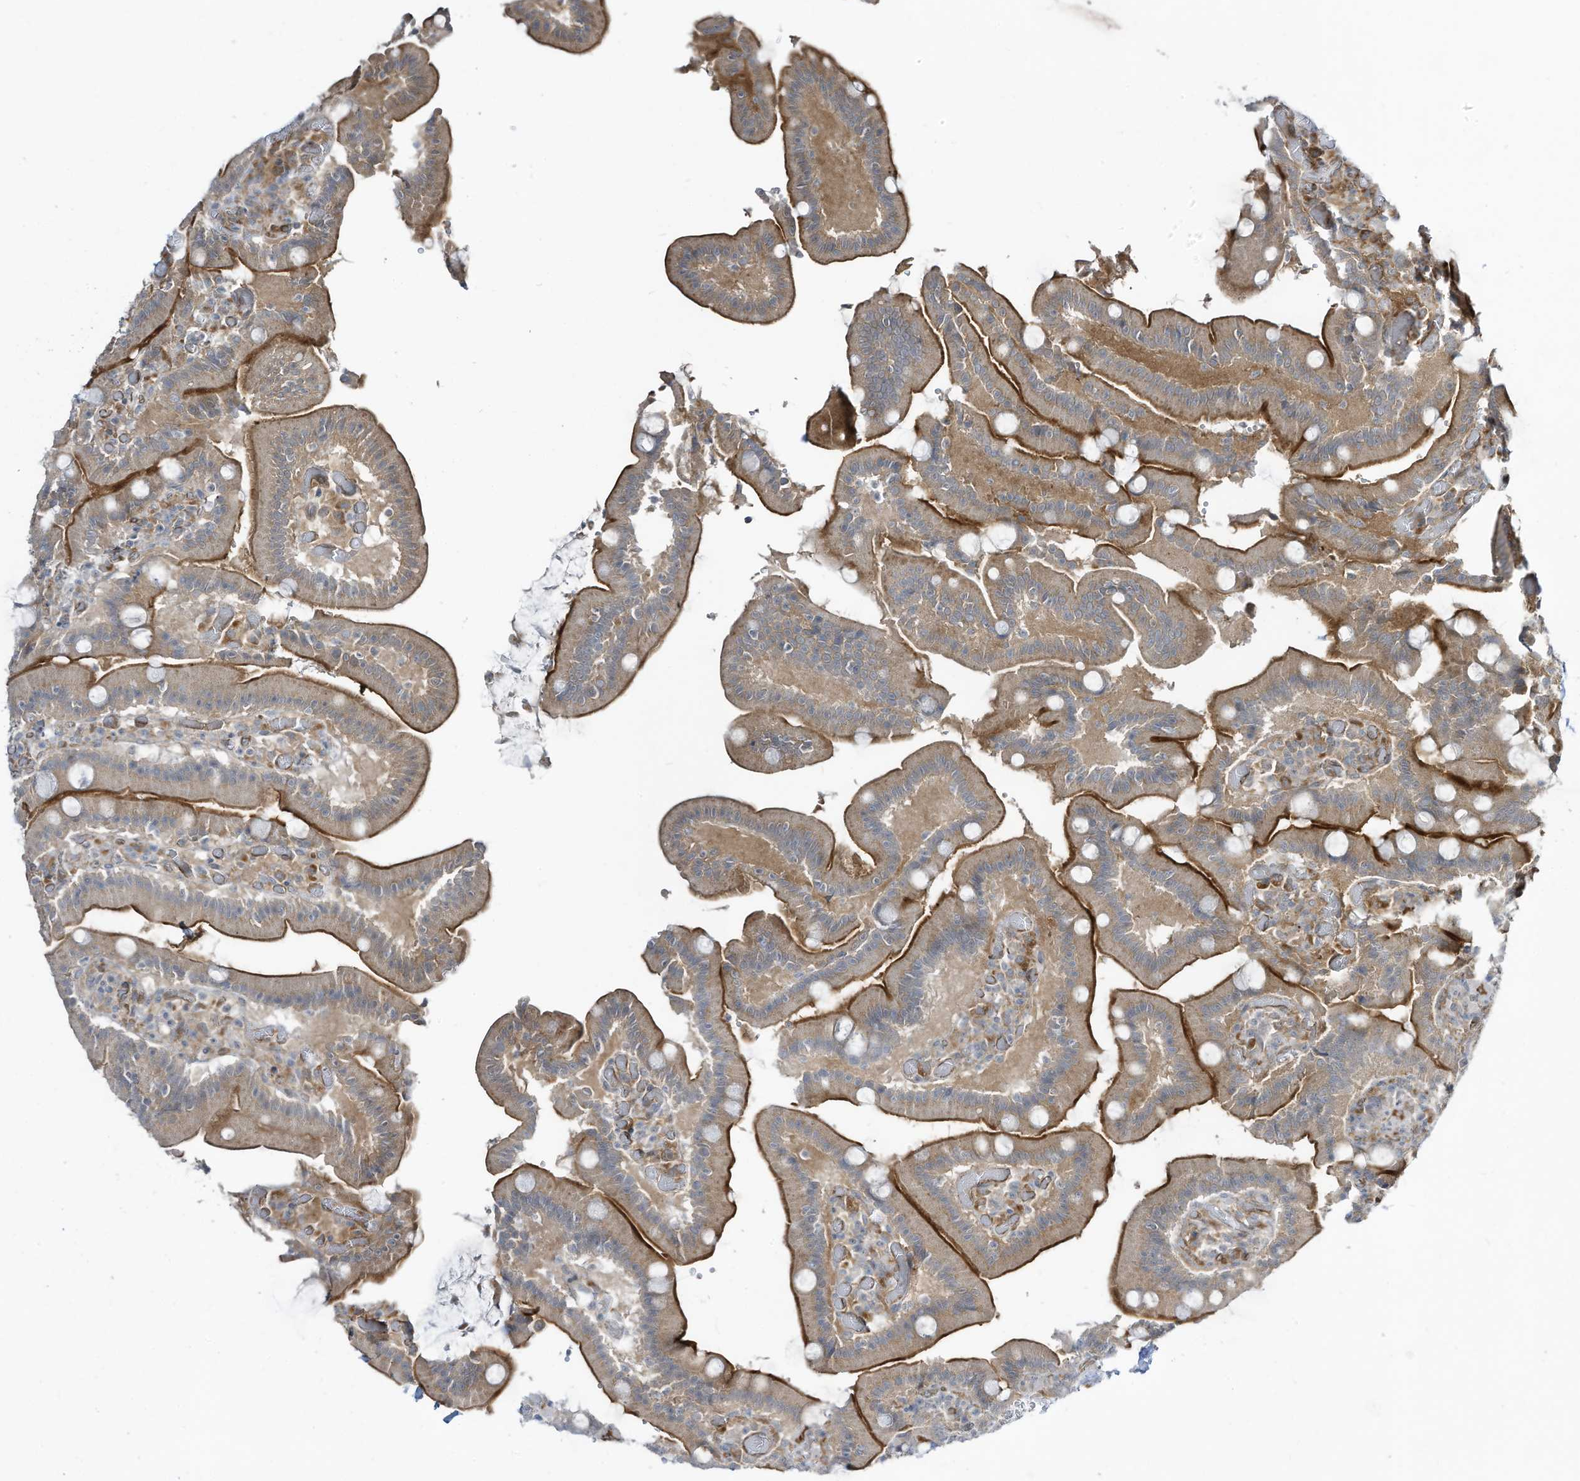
{"staining": {"intensity": "moderate", "quantity": "25%-75%", "location": "cytoplasmic/membranous"}, "tissue": "duodenum", "cell_type": "Glandular cells", "image_type": "normal", "snomed": [{"axis": "morphology", "description": "Normal tissue, NOS"}, {"axis": "topography", "description": "Duodenum"}], "caption": "About 25%-75% of glandular cells in normal human duodenum demonstrate moderate cytoplasmic/membranous protein expression as visualized by brown immunohistochemical staining.", "gene": "DZIP3", "patient": {"sex": "female", "age": 62}}